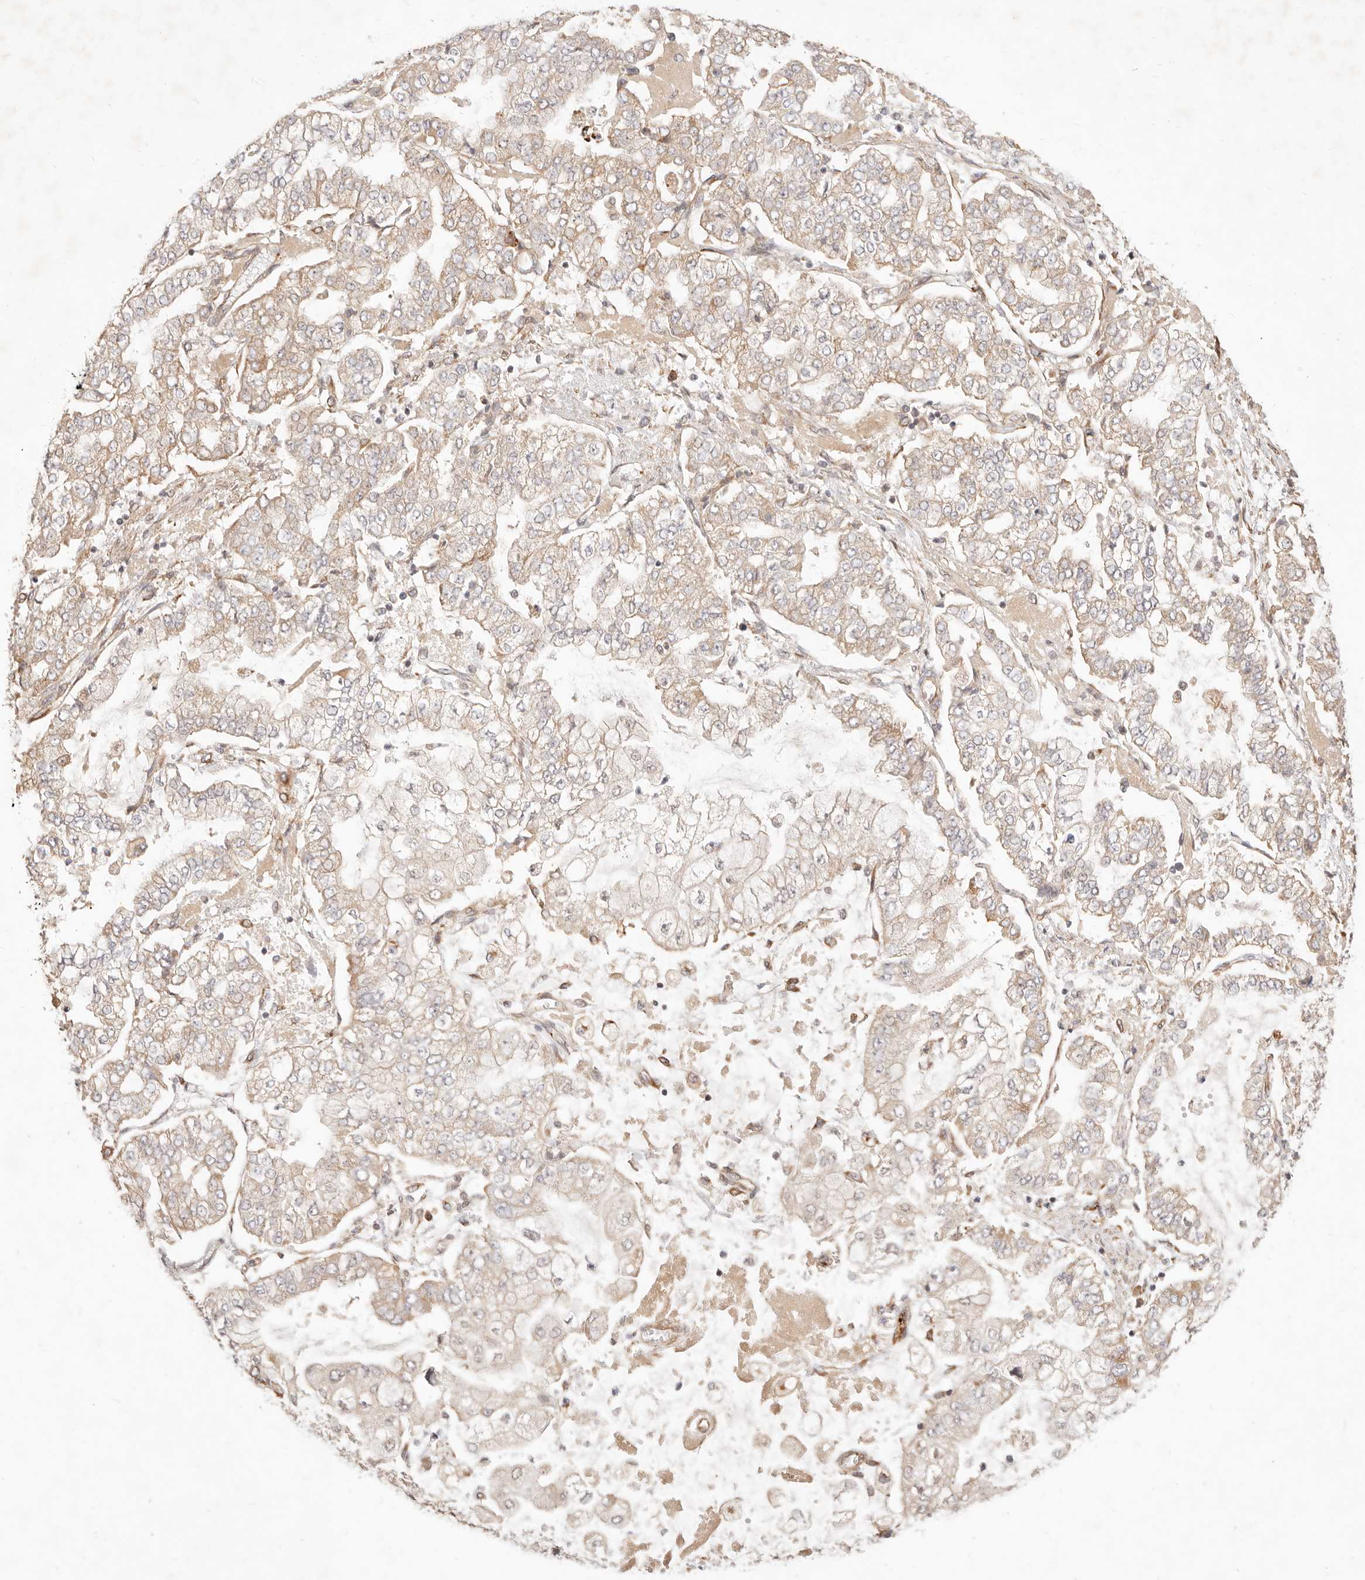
{"staining": {"intensity": "weak", "quantity": ">75%", "location": "cytoplasmic/membranous"}, "tissue": "stomach cancer", "cell_type": "Tumor cells", "image_type": "cancer", "snomed": [{"axis": "morphology", "description": "Adenocarcinoma, NOS"}, {"axis": "topography", "description": "Stomach"}], "caption": "A histopathology image of human adenocarcinoma (stomach) stained for a protein exhibits weak cytoplasmic/membranous brown staining in tumor cells.", "gene": "UBXN10", "patient": {"sex": "male", "age": 76}}